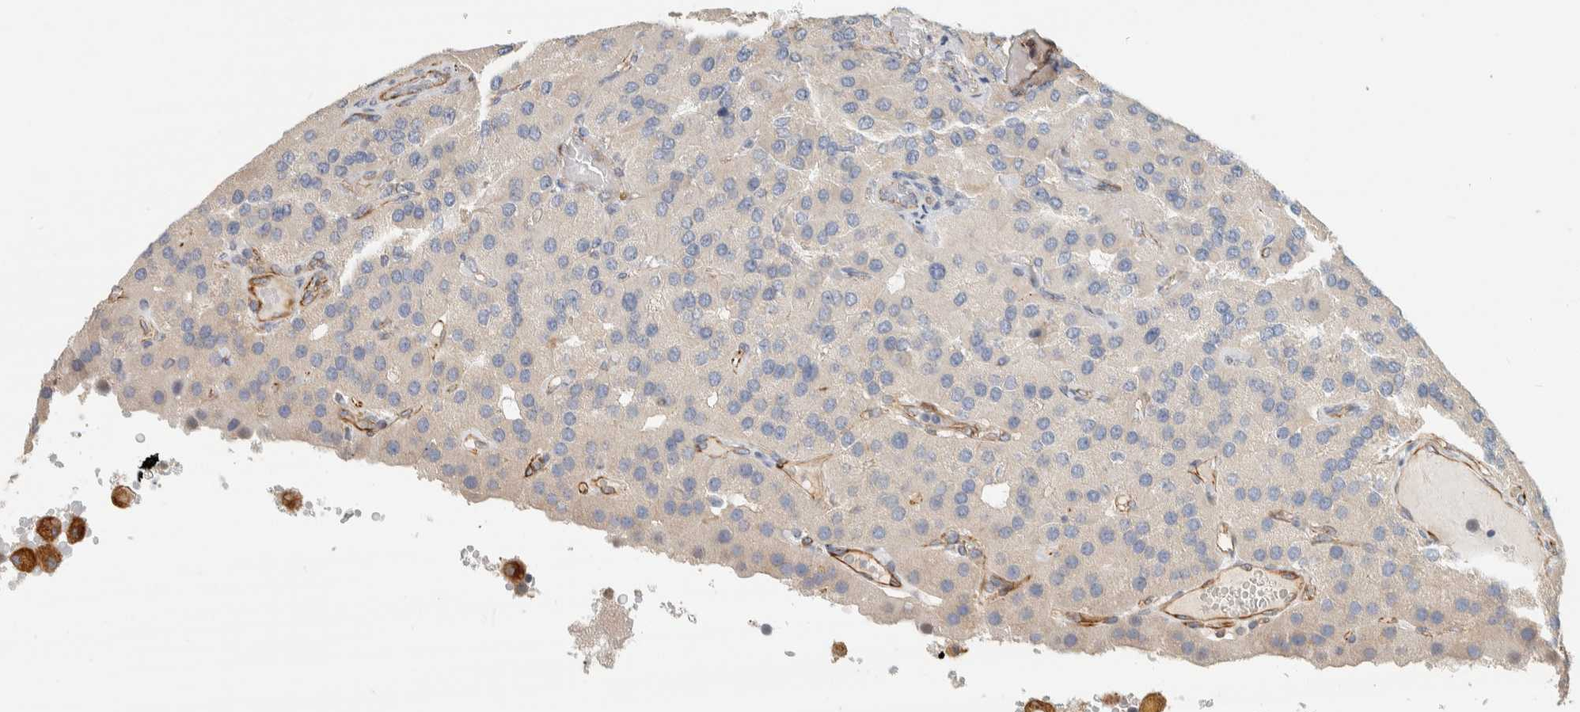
{"staining": {"intensity": "negative", "quantity": "none", "location": "none"}, "tissue": "parathyroid gland", "cell_type": "Glandular cells", "image_type": "normal", "snomed": [{"axis": "morphology", "description": "Normal tissue, NOS"}, {"axis": "morphology", "description": "Adenoma, NOS"}, {"axis": "topography", "description": "Parathyroid gland"}], "caption": "A micrograph of parathyroid gland stained for a protein demonstrates no brown staining in glandular cells. (Stains: DAB (3,3'-diaminobenzidine) immunohistochemistry with hematoxylin counter stain, Microscopy: brightfield microscopy at high magnification).", "gene": "CDR2", "patient": {"sex": "female", "age": 86}}